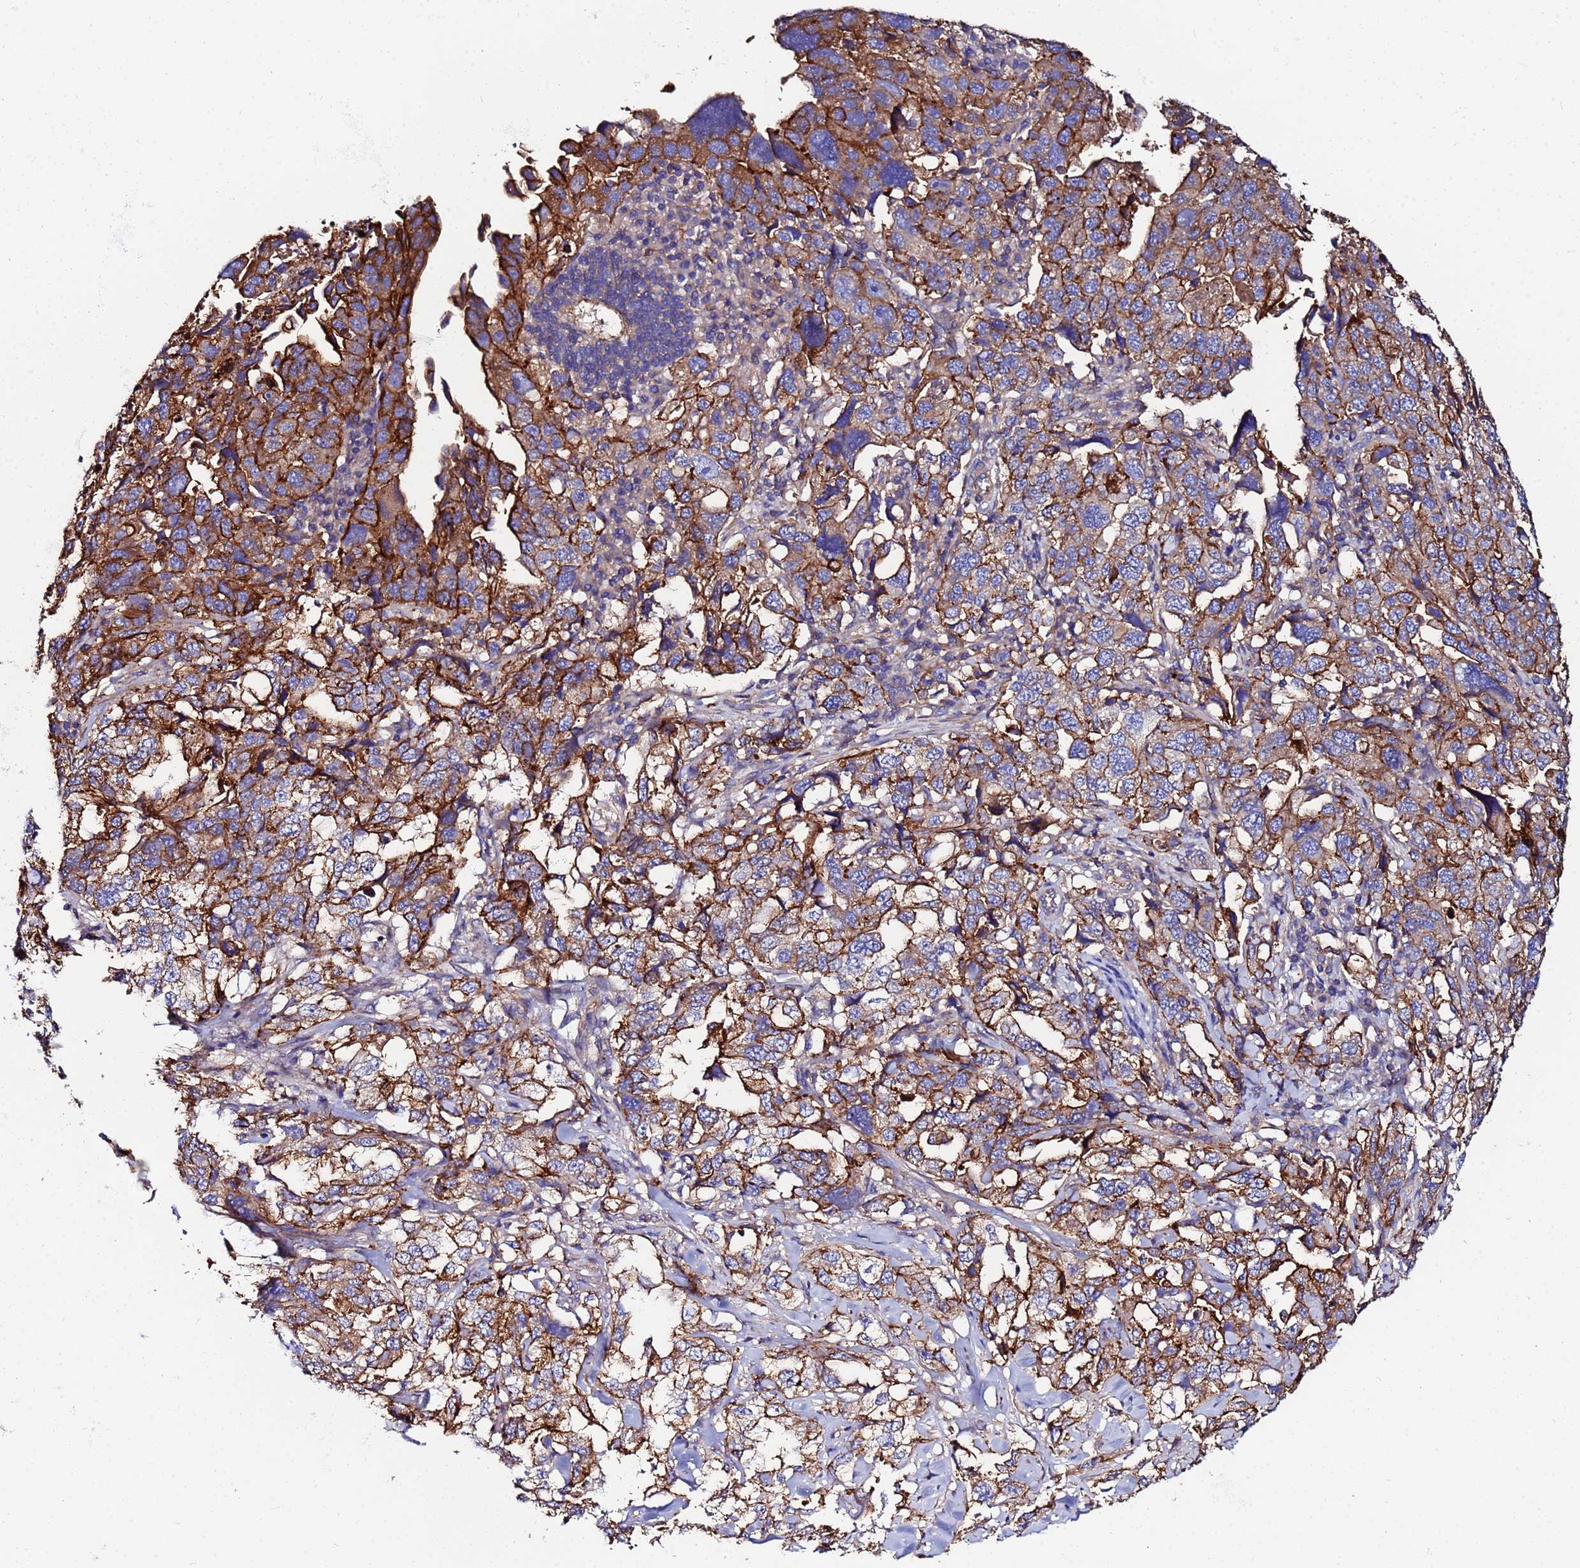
{"staining": {"intensity": "moderate", "quantity": ">75%", "location": "cytoplasmic/membranous"}, "tissue": "lung cancer", "cell_type": "Tumor cells", "image_type": "cancer", "snomed": [{"axis": "morphology", "description": "Adenocarcinoma, NOS"}, {"axis": "topography", "description": "Lung"}], "caption": "Protein expression analysis of lung cancer reveals moderate cytoplasmic/membranous staining in about >75% of tumor cells.", "gene": "POTEE", "patient": {"sex": "female", "age": 51}}